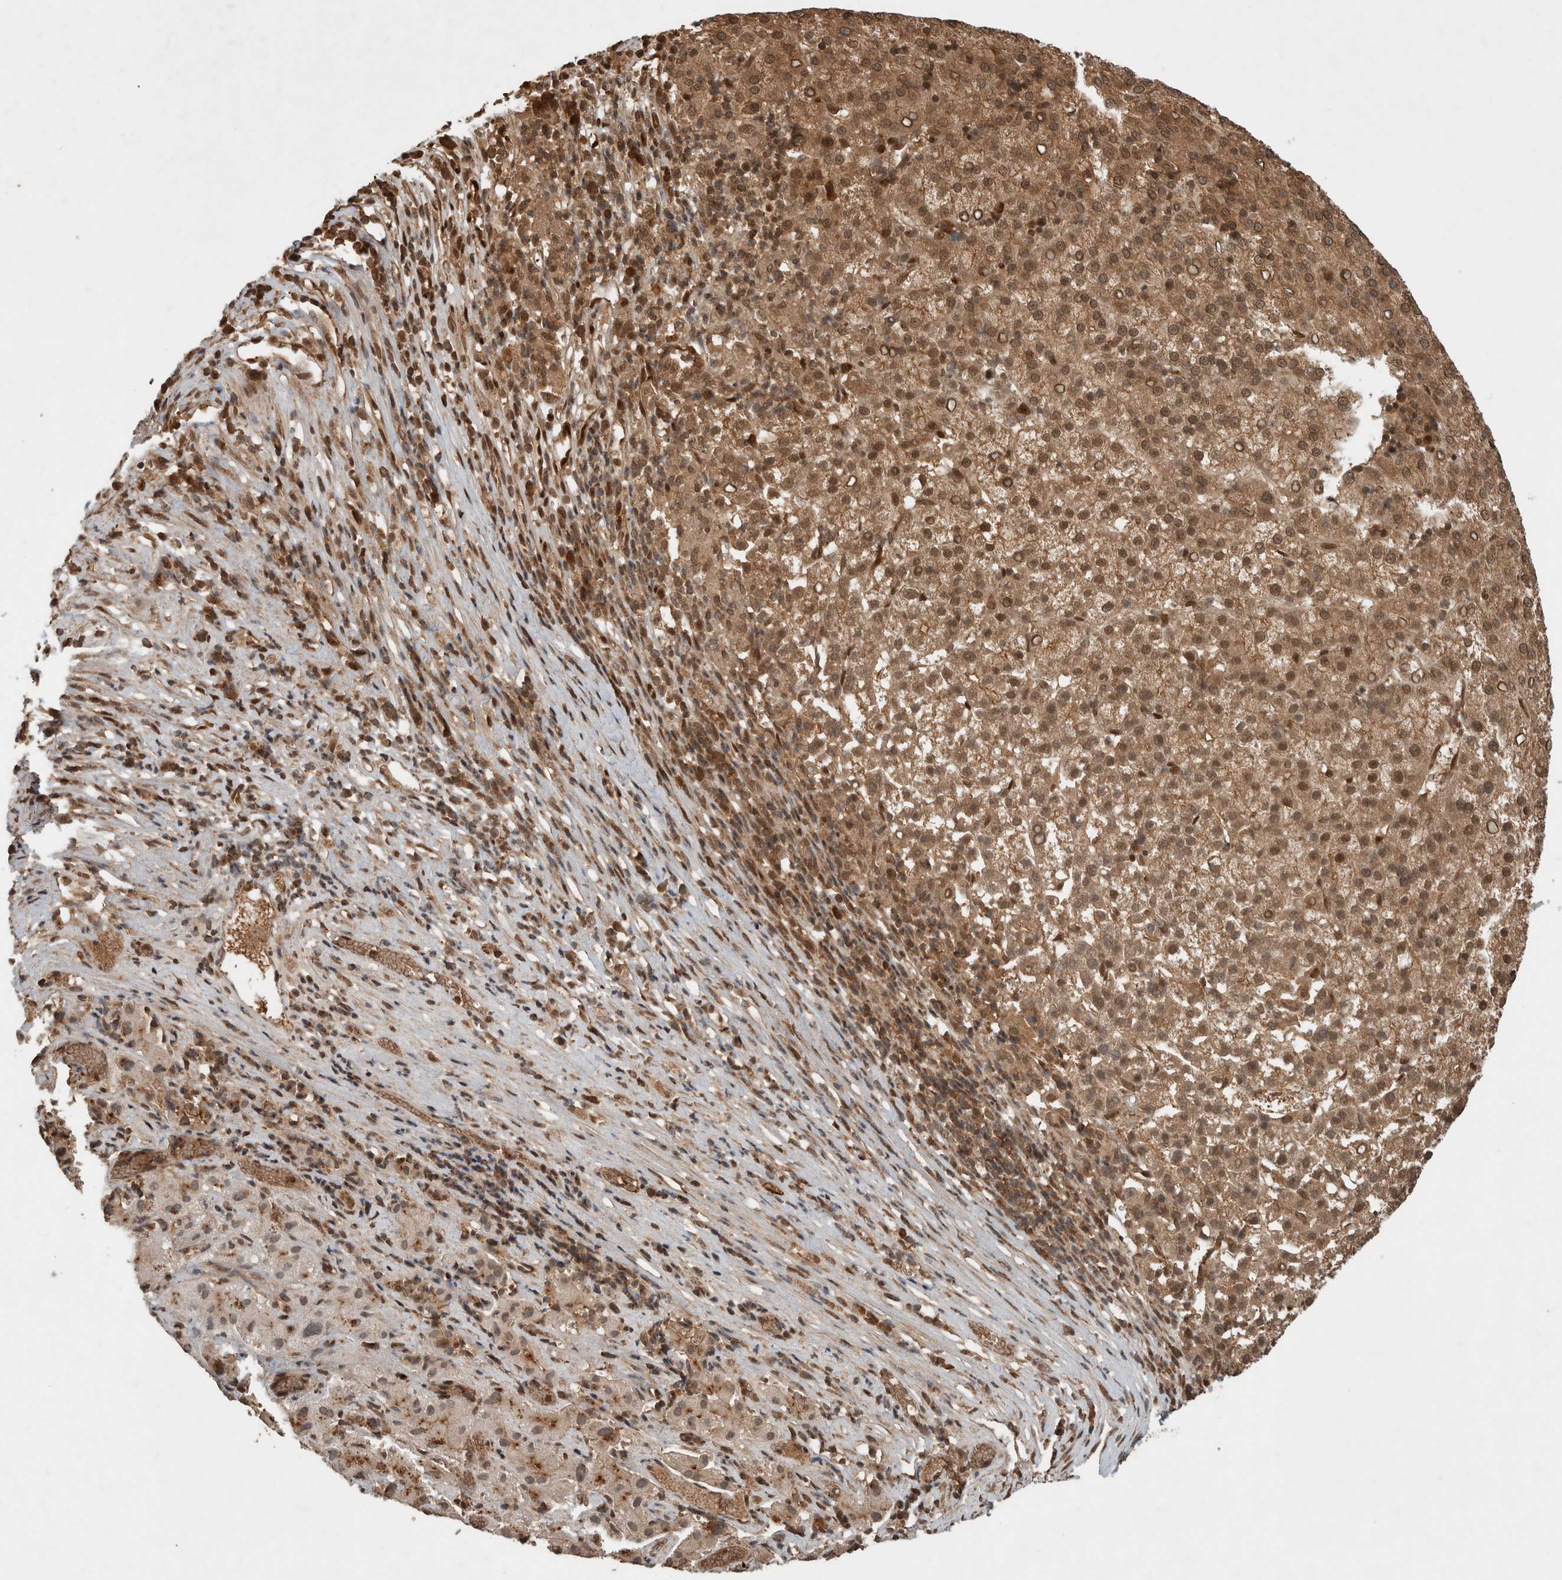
{"staining": {"intensity": "moderate", "quantity": ">75%", "location": "cytoplasmic/membranous,nuclear"}, "tissue": "liver cancer", "cell_type": "Tumor cells", "image_type": "cancer", "snomed": [{"axis": "morphology", "description": "Carcinoma, Hepatocellular, NOS"}, {"axis": "topography", "description": "Liver"}], "caption": "Protein expression analysis of hepatocellular carcinoma (liver) displays moderate cytoplasmic/membranous and nuclear positivity in about >75% of tumor cells.", "gene": "CNTROB", "patient": {"sex": "female", "age": 58}}